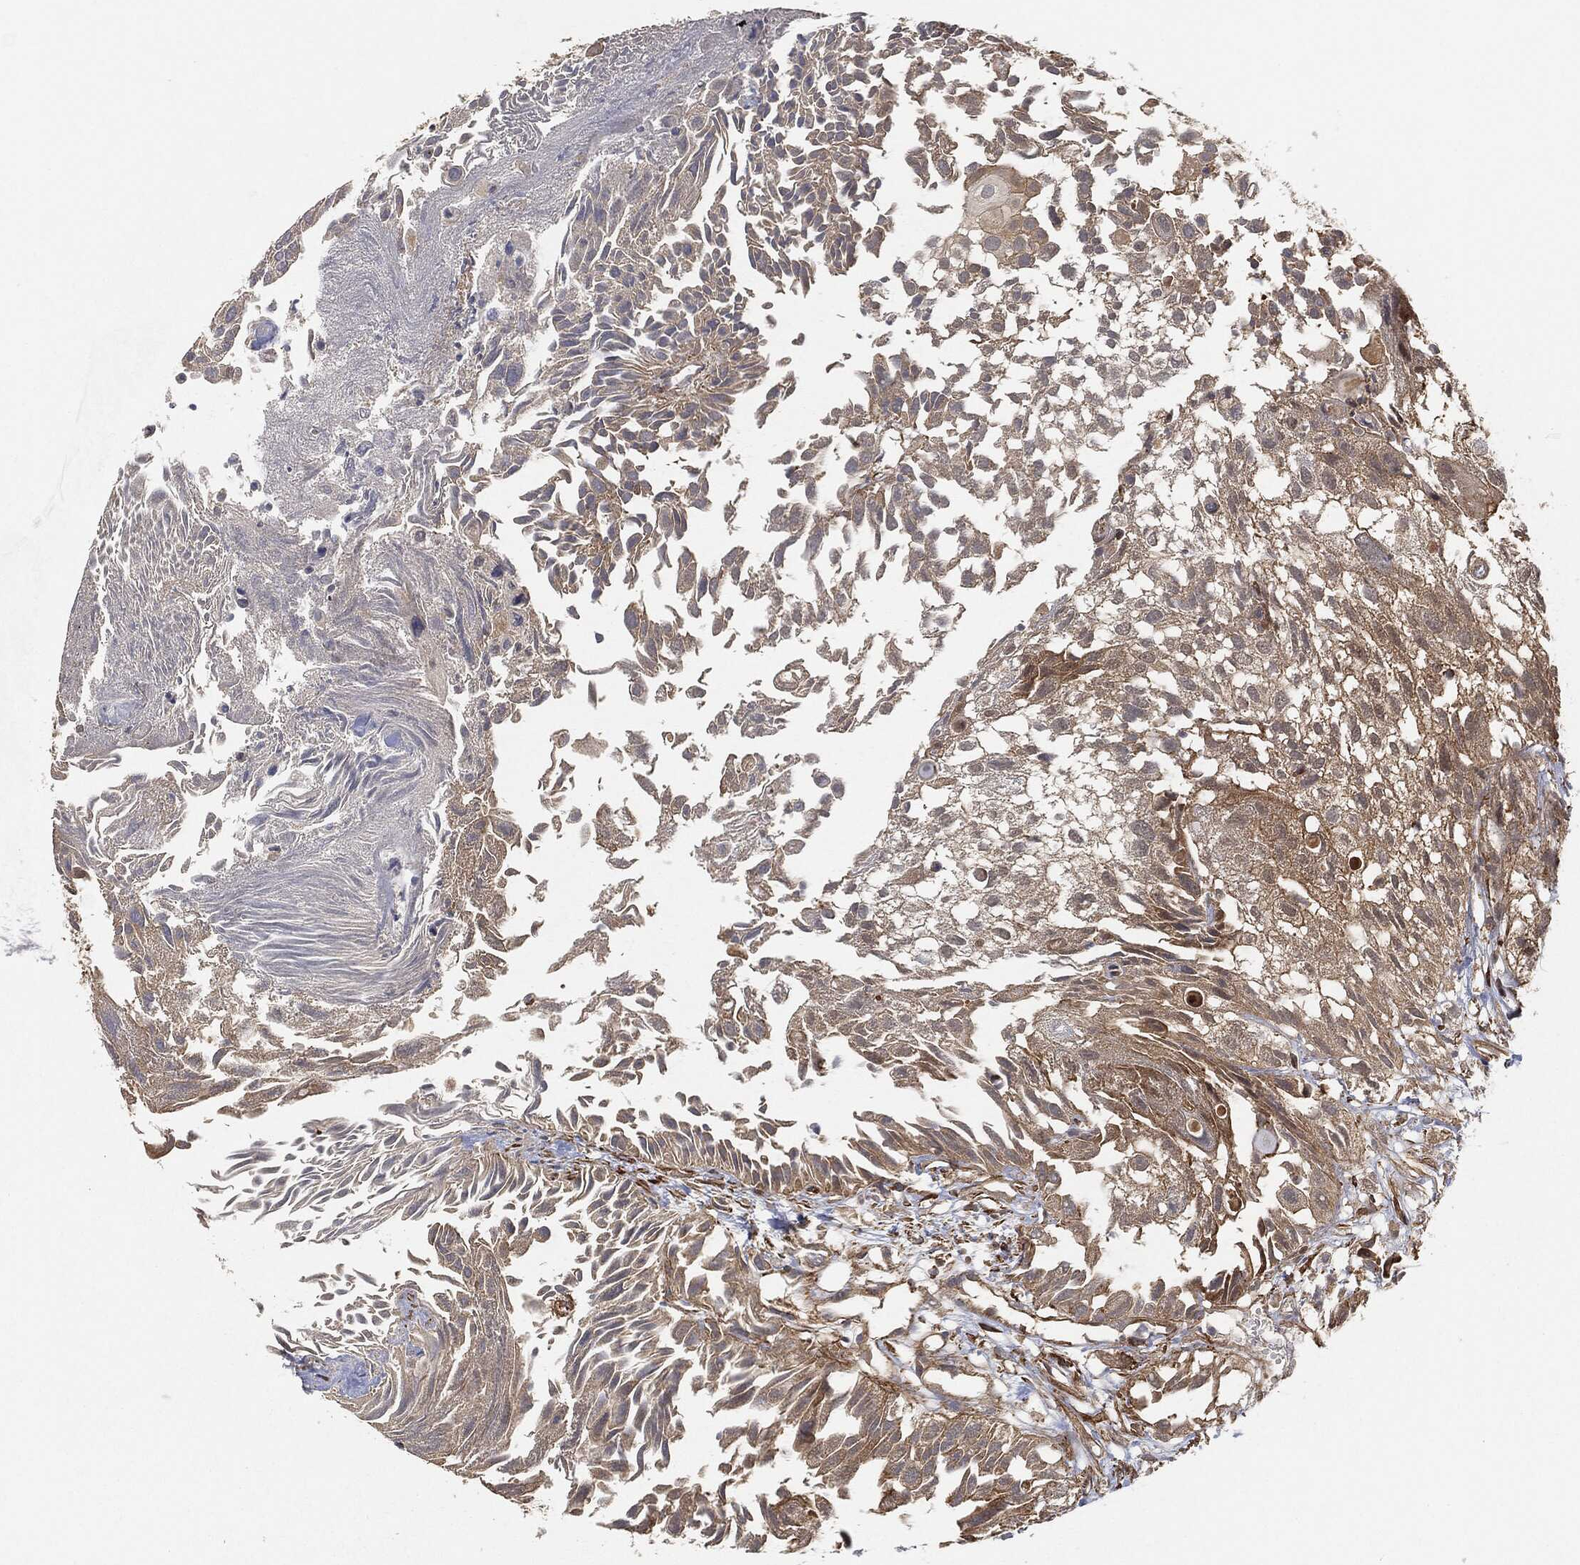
{"staining": {"intensity": "moderate", "quantity": "25%-75%", "location": "cytoplasmic/membranous"}, "tissue": "urothelial cancer", "cell_type": "Tumor cells", "image_type": "cancer", "snomed": [{"axis": "morphology", "description": "Urothelial carcinoma, High grade"}, {"axis": "topography", "description": "Urinary bladder"}], "caption": "The photomicrograph reveals staining of high-grade urothelial carcinoma, revealing moderate cytoplasmic/membranous protein staining (brown color) within tumor cells.", "gene": "TPT1", "patient": {"sex": "female", "age": 79}}